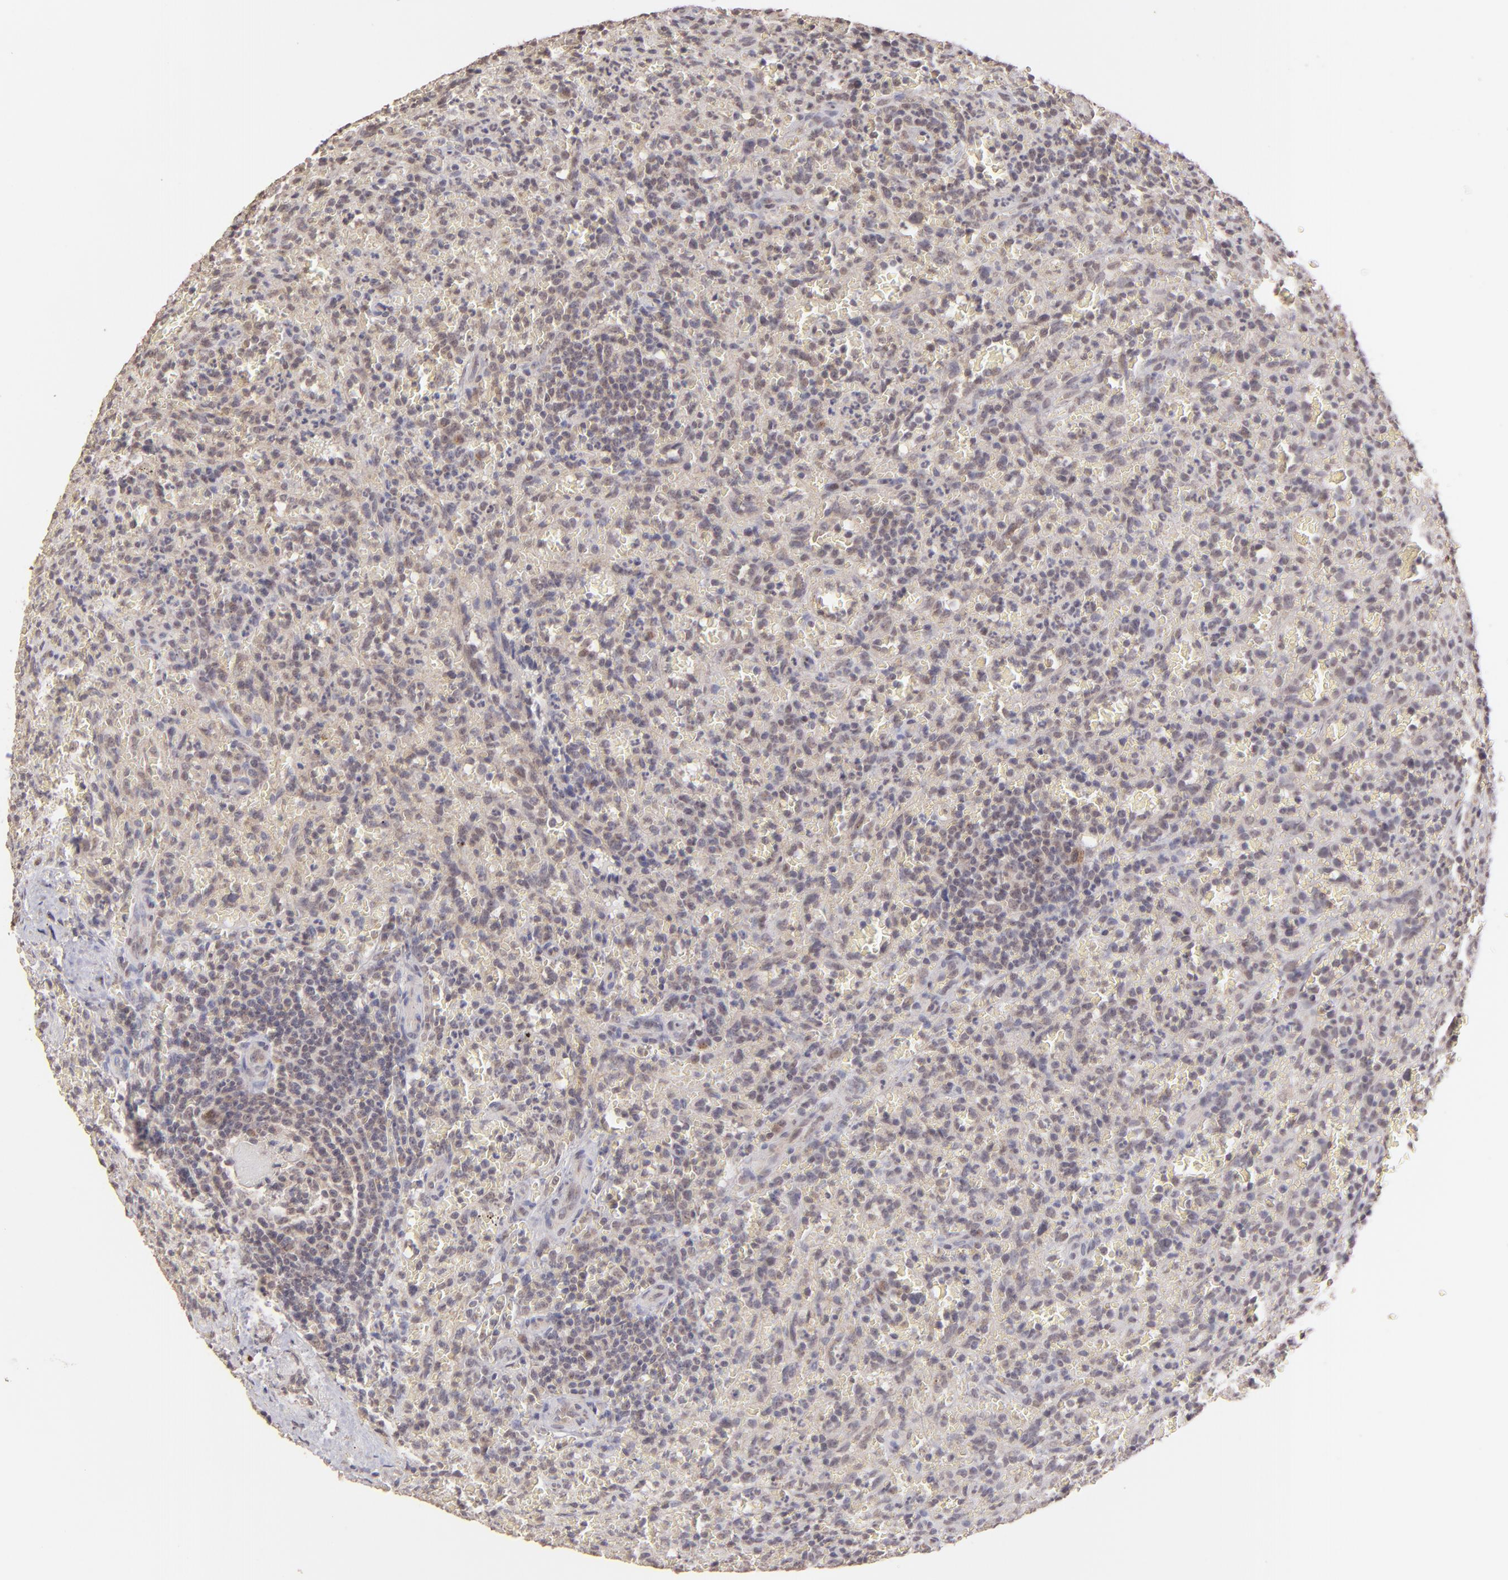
{"staining": {"intensity": "weak", "quantity": "<25%", "location": "cytoplasmic/membranous,nuclear"}, "tissue": "lymphoma", "cell_type": "Tumor cells", "image_type": "cancer", "snomed": [{"axis": "morphology", "description": "Malignant lymphoma, non-Hodgkin's type, Low grade"}, {"axis": "topography", "description": "Spleen"}], "caption": "The IHC histopathology image has no significant staining in tumor cells of lymphoma tissue. The staining is performed using DAB brown chromogen with nuclei counter-stained in using hematoxylin.", "gene": "CLDN1", "patient": {"sex": "female", "age": 64}}